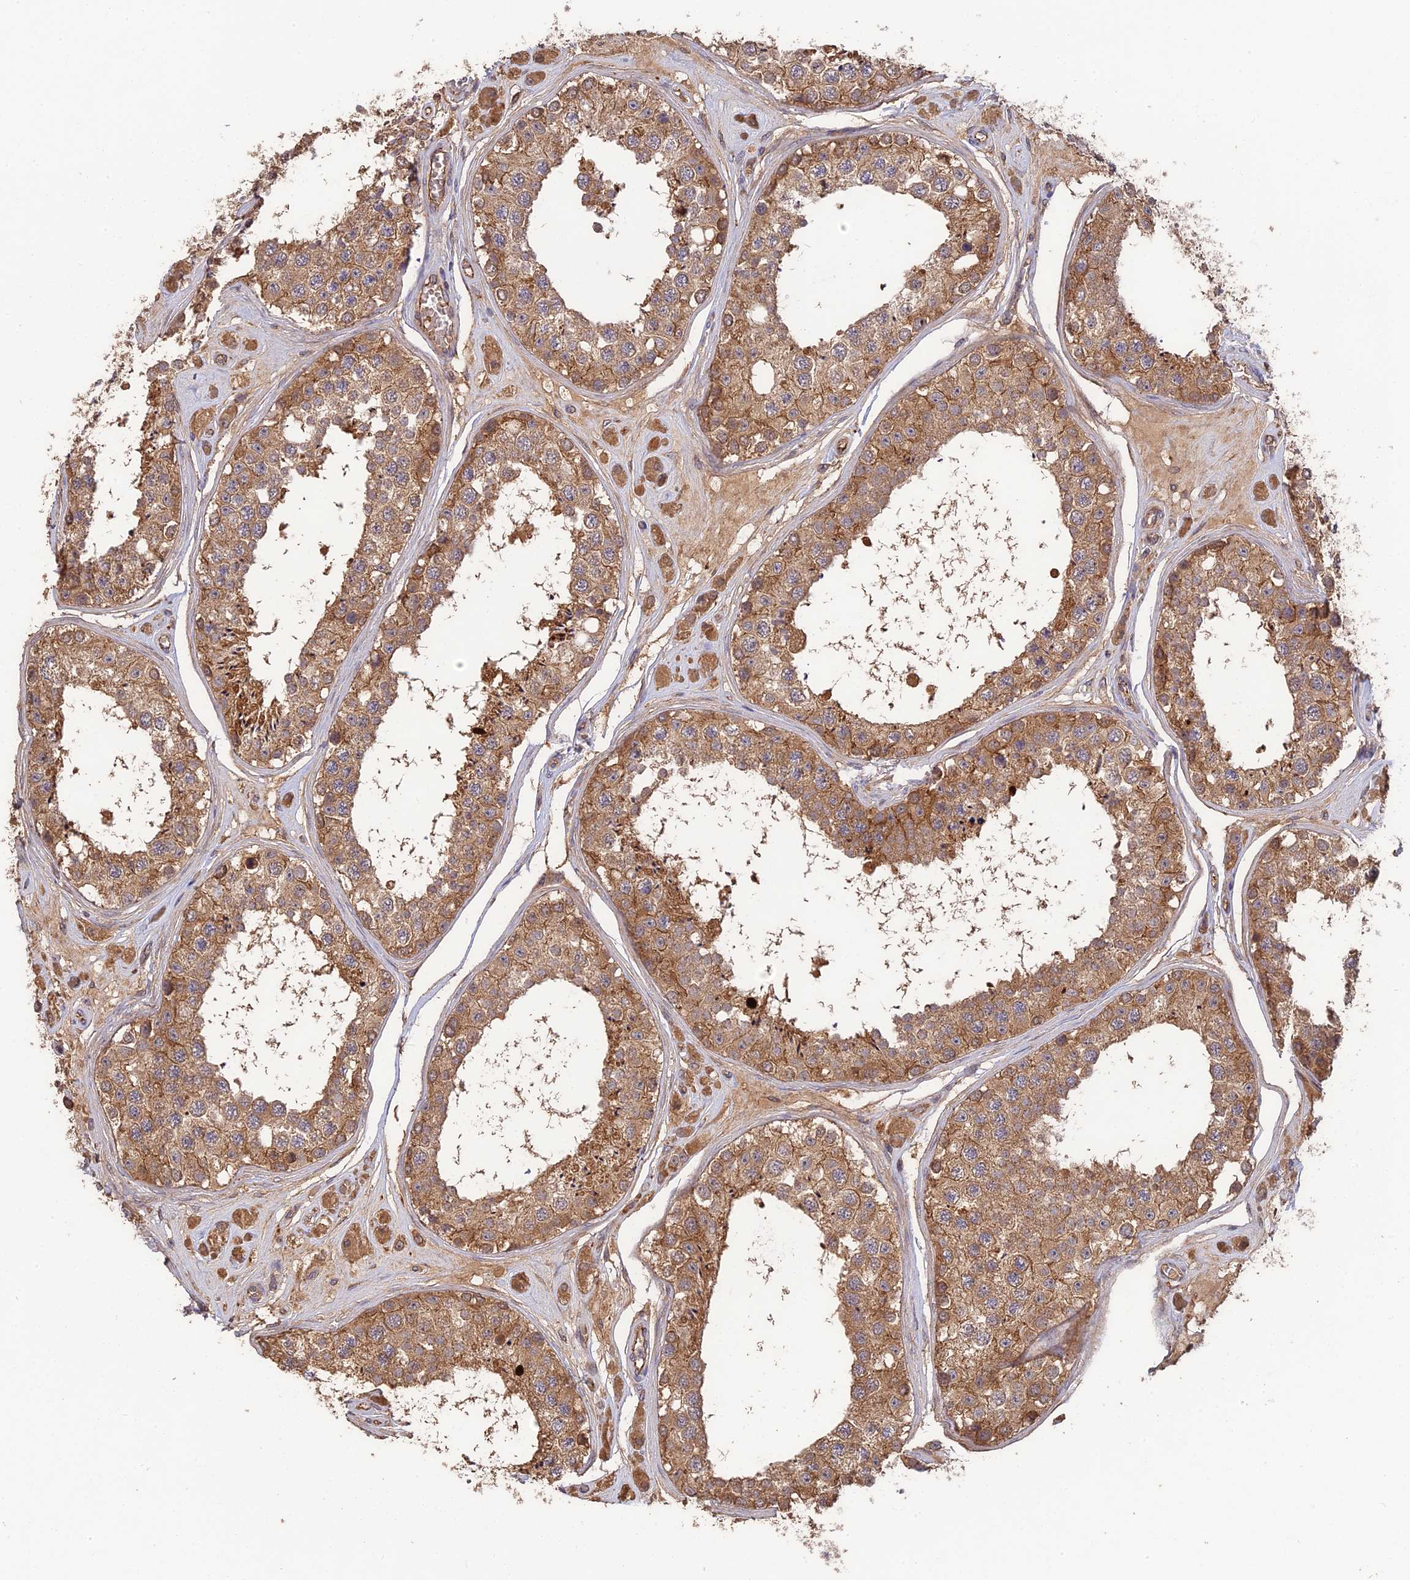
{"staining": {"intensity": "moderate", "quantity": ">75%", "location": "cytoplasmic/membranous"}, "tissue": "testis", "cell_type": "Cells in seminiferous ducts", "image_type": "normal", "snomed": [{"axis": "morphology", "description": "Normal tissue, NOS"}, {"axis": "topography", "description": "Testis"}], "caption": "A micrograph showing moderate cytoplasmic/membranous expression in about >75% of cells in seminiferous ducts in normal testis, as visualized by brown immunohistochemical staining.", "gene": "ARHGAP40", "patient": {"sex": "male", "age": 25}}